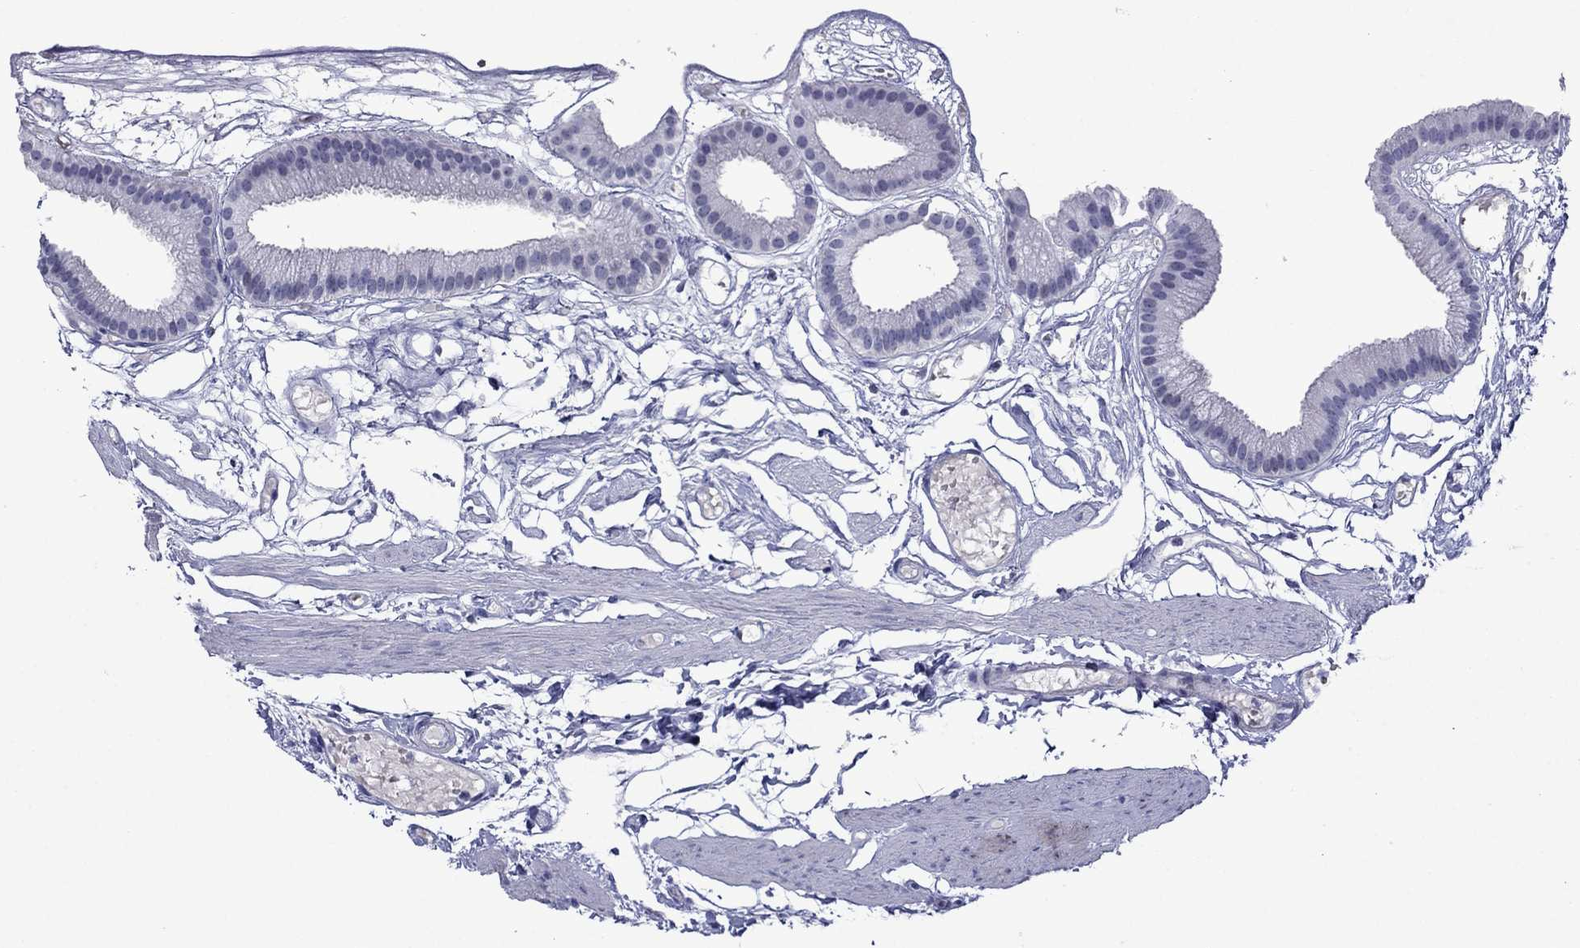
{"staining": {"intensity": "negative", "quantity": "none", "location": "none"}, "tissue": "gallbladder", "cell_type": "Glandular cells", "image_type": "normal", "snomed": [{"axis": "morphology", "description": "Normal tissue, NOS"}, {"axis": "topography", "description": "Gallbladder"}], "caption": "Immunohistochemistry micrograph of unremarkable gallbladder: gallbladder stained with DAB reveals no significant protein expression in glandular cells.", "gene": "PIWIL1", "patient": {"sex": "female", "age": 45}}